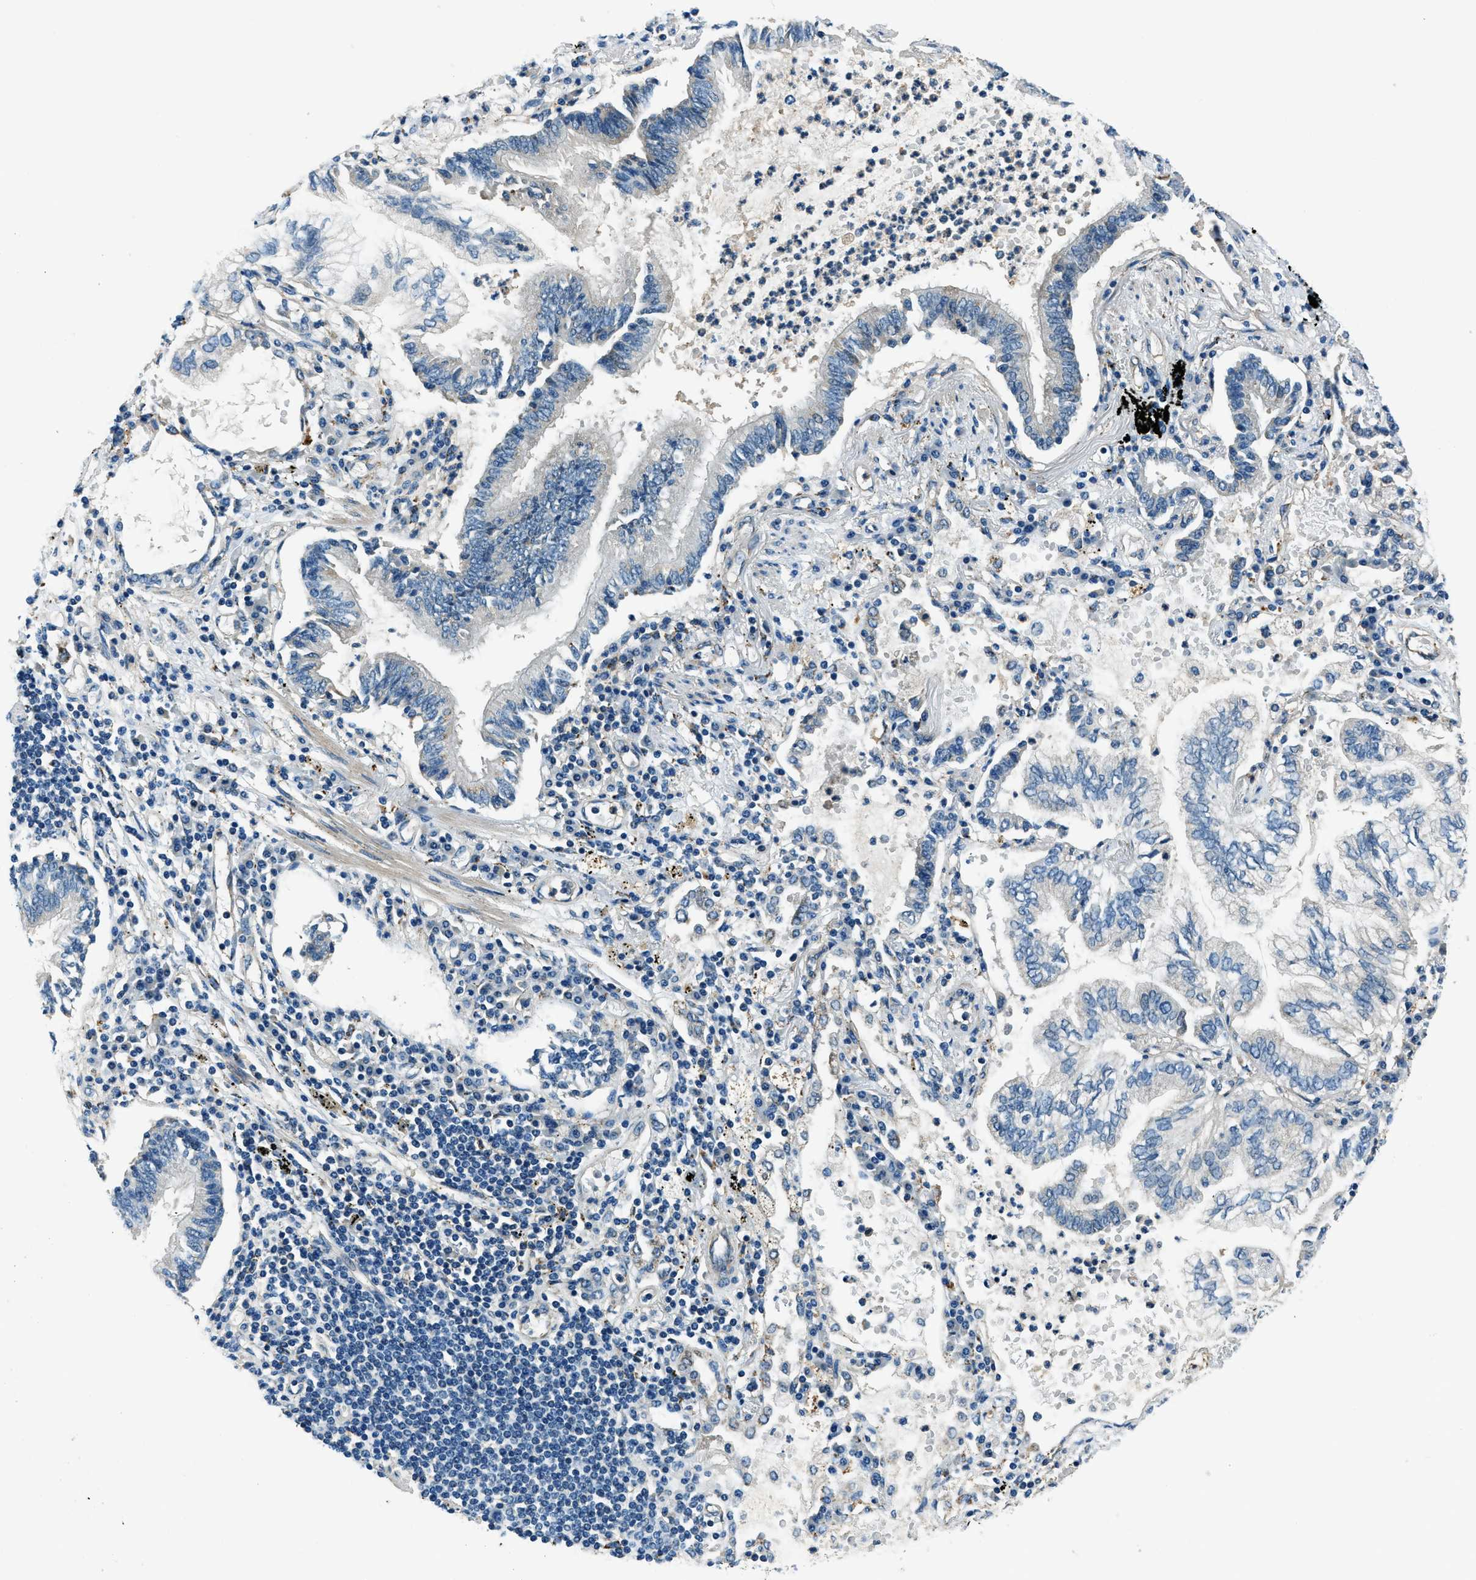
{"staining": {"intensity": "negative", "quantity": "none", "location": "none"}, "tissue": "lung cancer", "cell_type": "Tumor cells", "image_type": "cancer", "snomed": [{"axis": "morphology", "description": "Normal tissue, NOS"}, {"axis": "morphology", "description": "Adenocarcinoma, NOS"}, {"axis": "topography", "description": "Bronchus"}, {"axis": "topography", "description": "Lung"}], "caption": "High power microscopy histopathology image of an immunohistochemistry (IHC) image of lung cancer (adenocarcinoma), revealing no significant positivity in tumor cells.", "gene": "SLC19A2", "patient": {"sex": "female", "age": 70}}